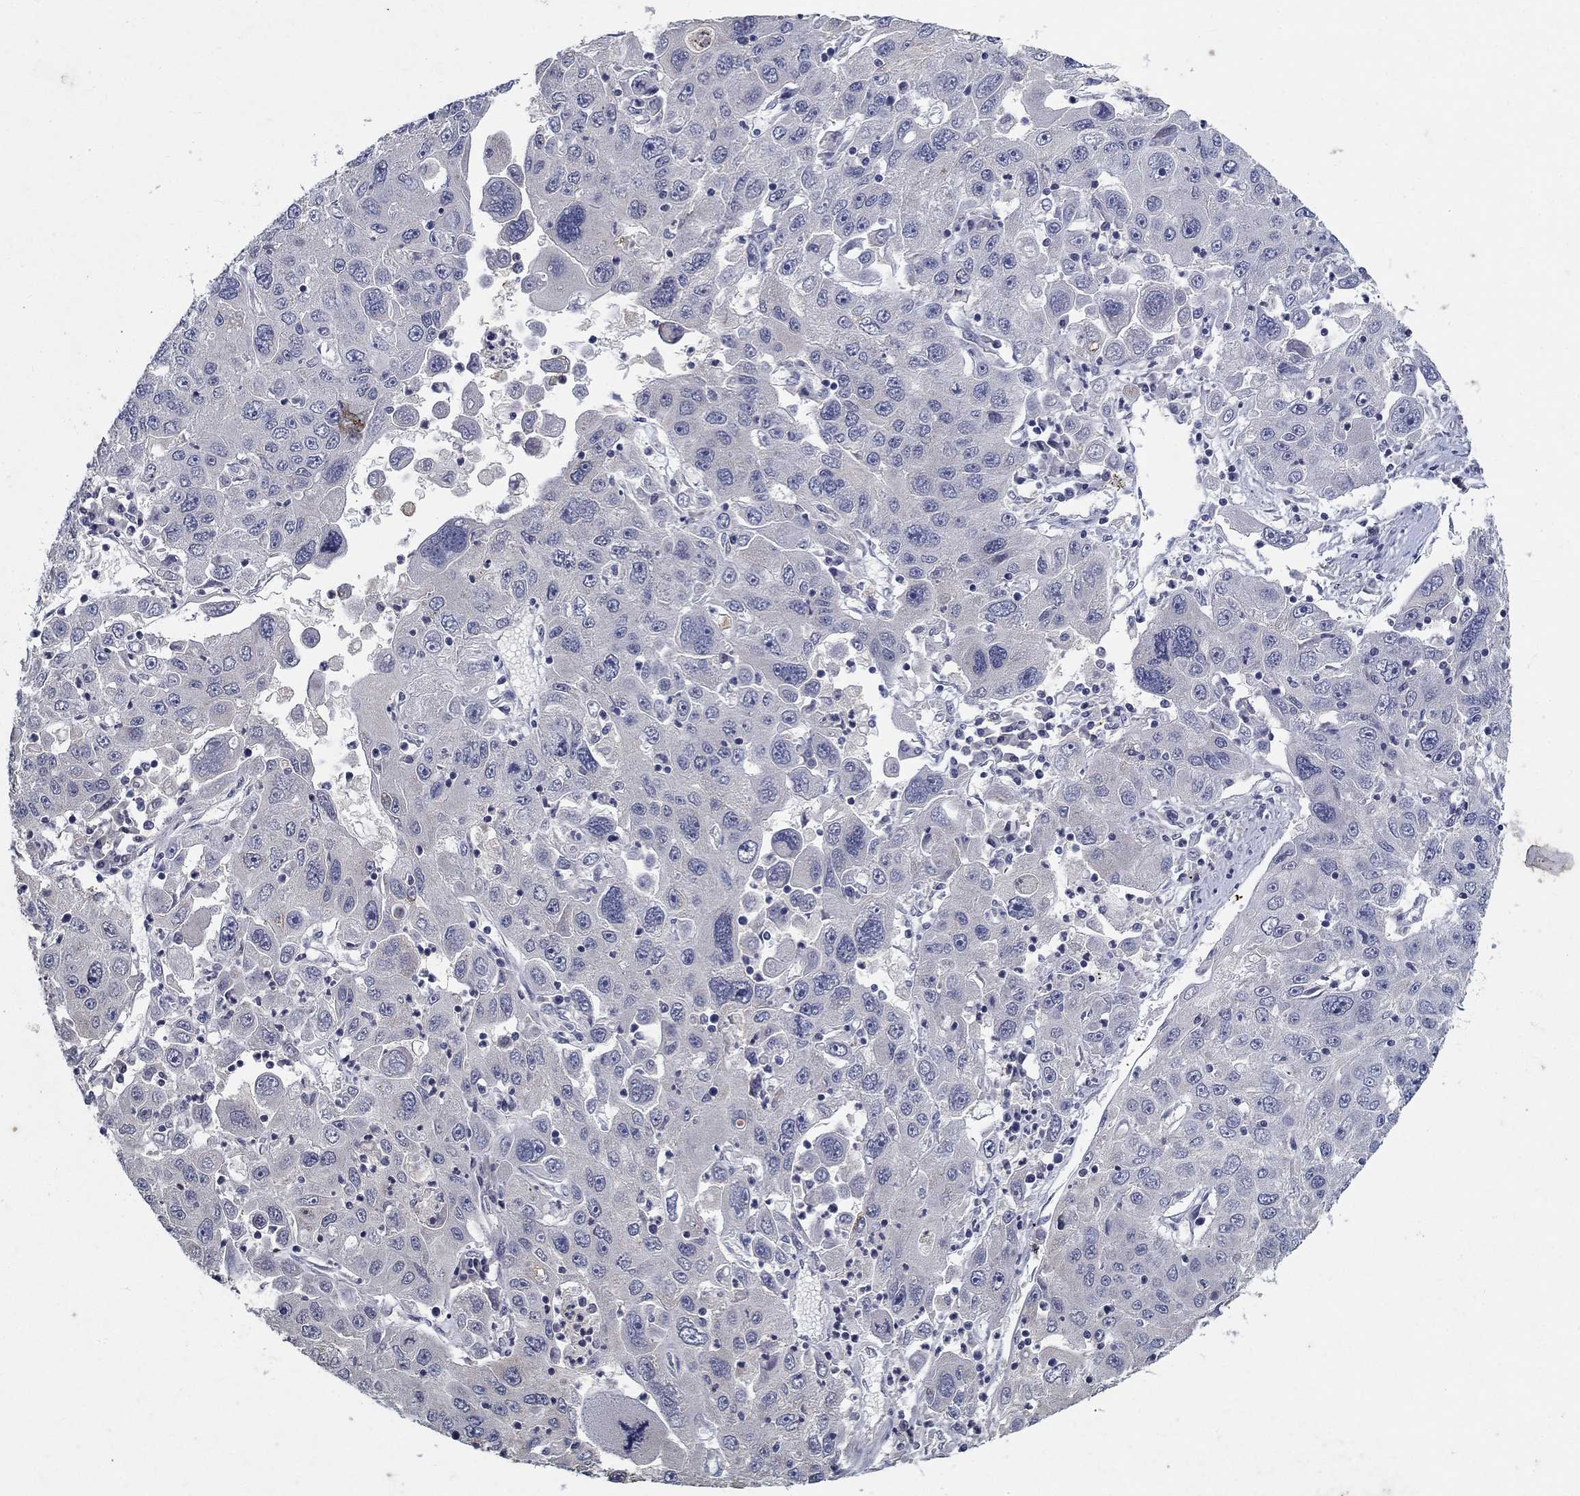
{"staining": {"intensity": "negative", "quantity": "none", "location": "none"}, "tissue": "stomach cancer", "cell_type": "Tumor cells", "image_type": "cancer", "snomed": [{"axis": "morphology", "description": "Adenocarcinoma, NOS"}, {"axis": "topography", "description": "Stomach"}], "caption": "A micrograph of stomach adenocarcinoma stained for a protein reveals no brown staining in tumor cells.", "gene": "PROZ", "patient": {"sex": "male", "age": 56}}